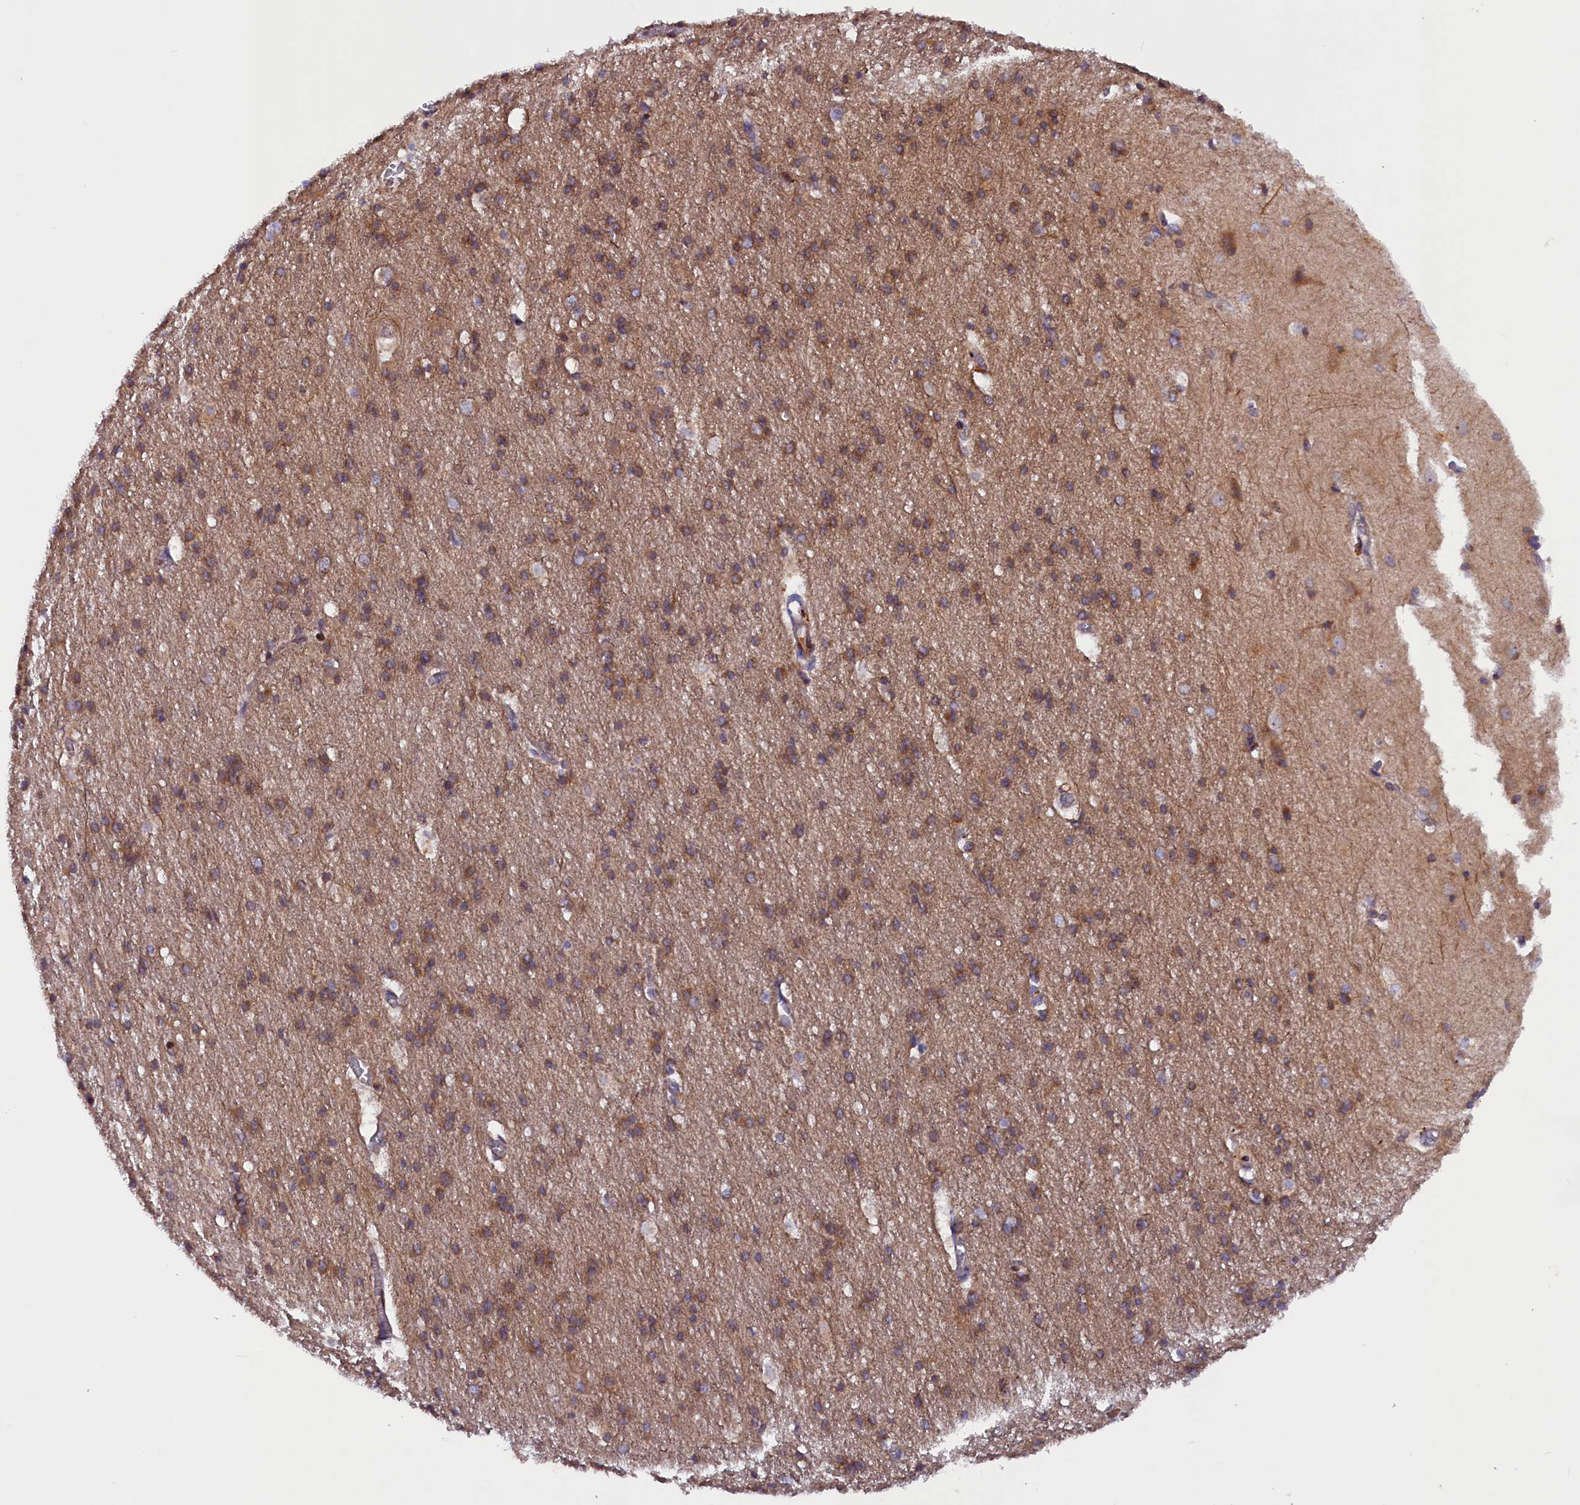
{"staining": {"intensity": "negative", "quantity": "none", "location": "none"}, "tissue": "cerebral cortex", "cell_type": "Endothelial cells", "image_type": "normal", "snomed": [{"axis": "morphology", "description": "Normal tissue, NOS"}, {"axis": "topography", "description": "Cerebral cortex"}], "caption": "Histopathology image shows no protein staining in endothelial cells of benign cerebral cortex.", "gene": "ARRDC4", "patient": {"sex": "male", "age": 54}}